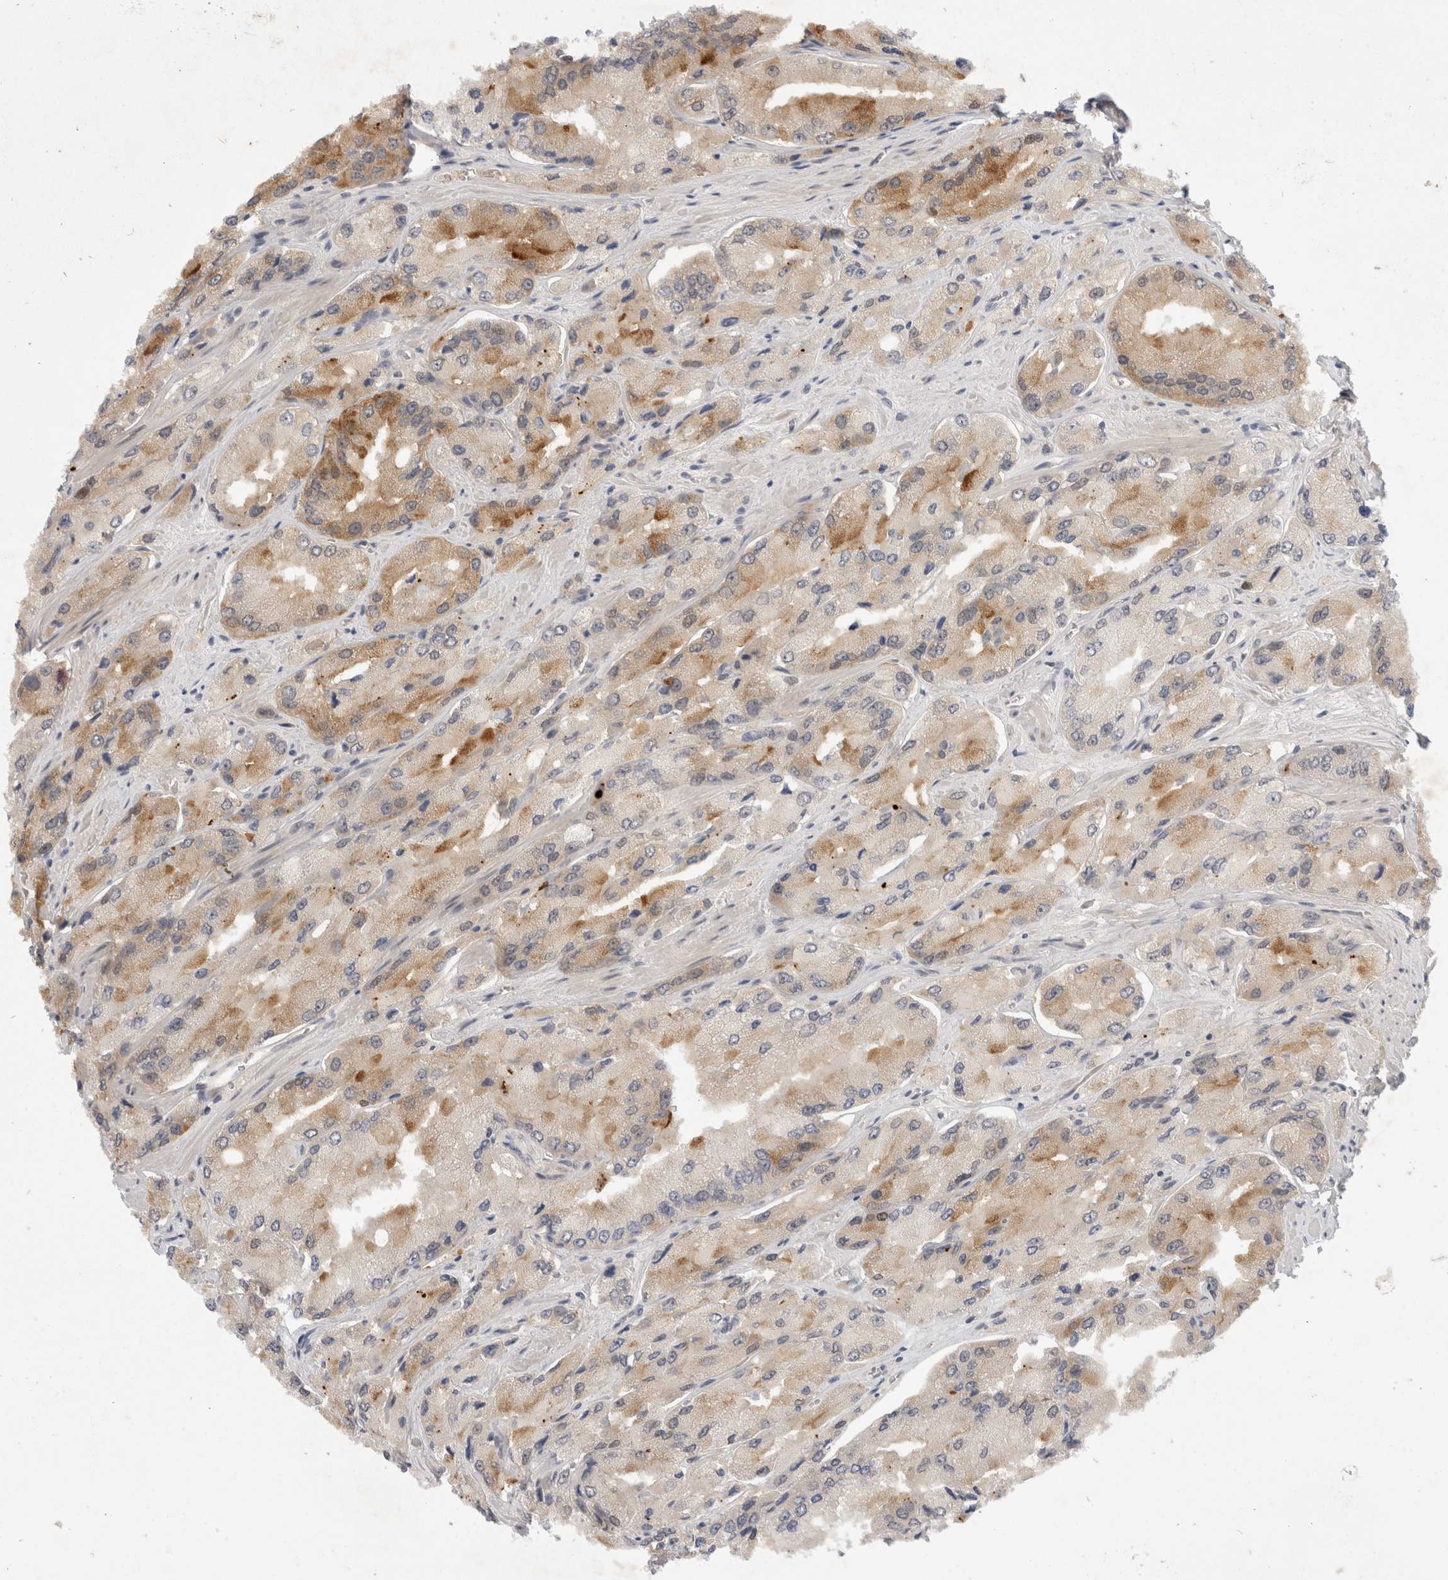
{"staining": {"intensity": "moderate", "quantity": "<25%", "location": "cytoplasmic/membranous"}, "tissue": "prostate cancer", "cell_type": "Tumor cells", "image_type": "cancer", "snomed": [{"axis": "morphology", "description": "Adenocarcinoma, High grade"}, {"axis": "topography", "description": "Prostate"}], "caption": "Immunohistochemical staining of human prostate cancer displays low levels of moderate cytoplasmic/membranous protein staining in about <25% of tumor cells. (brown staining indicates protein expression, while blue staining denotes nuclei).", "gene": "TOM1L2", "patient": {"sex": "male", "age": 58}}